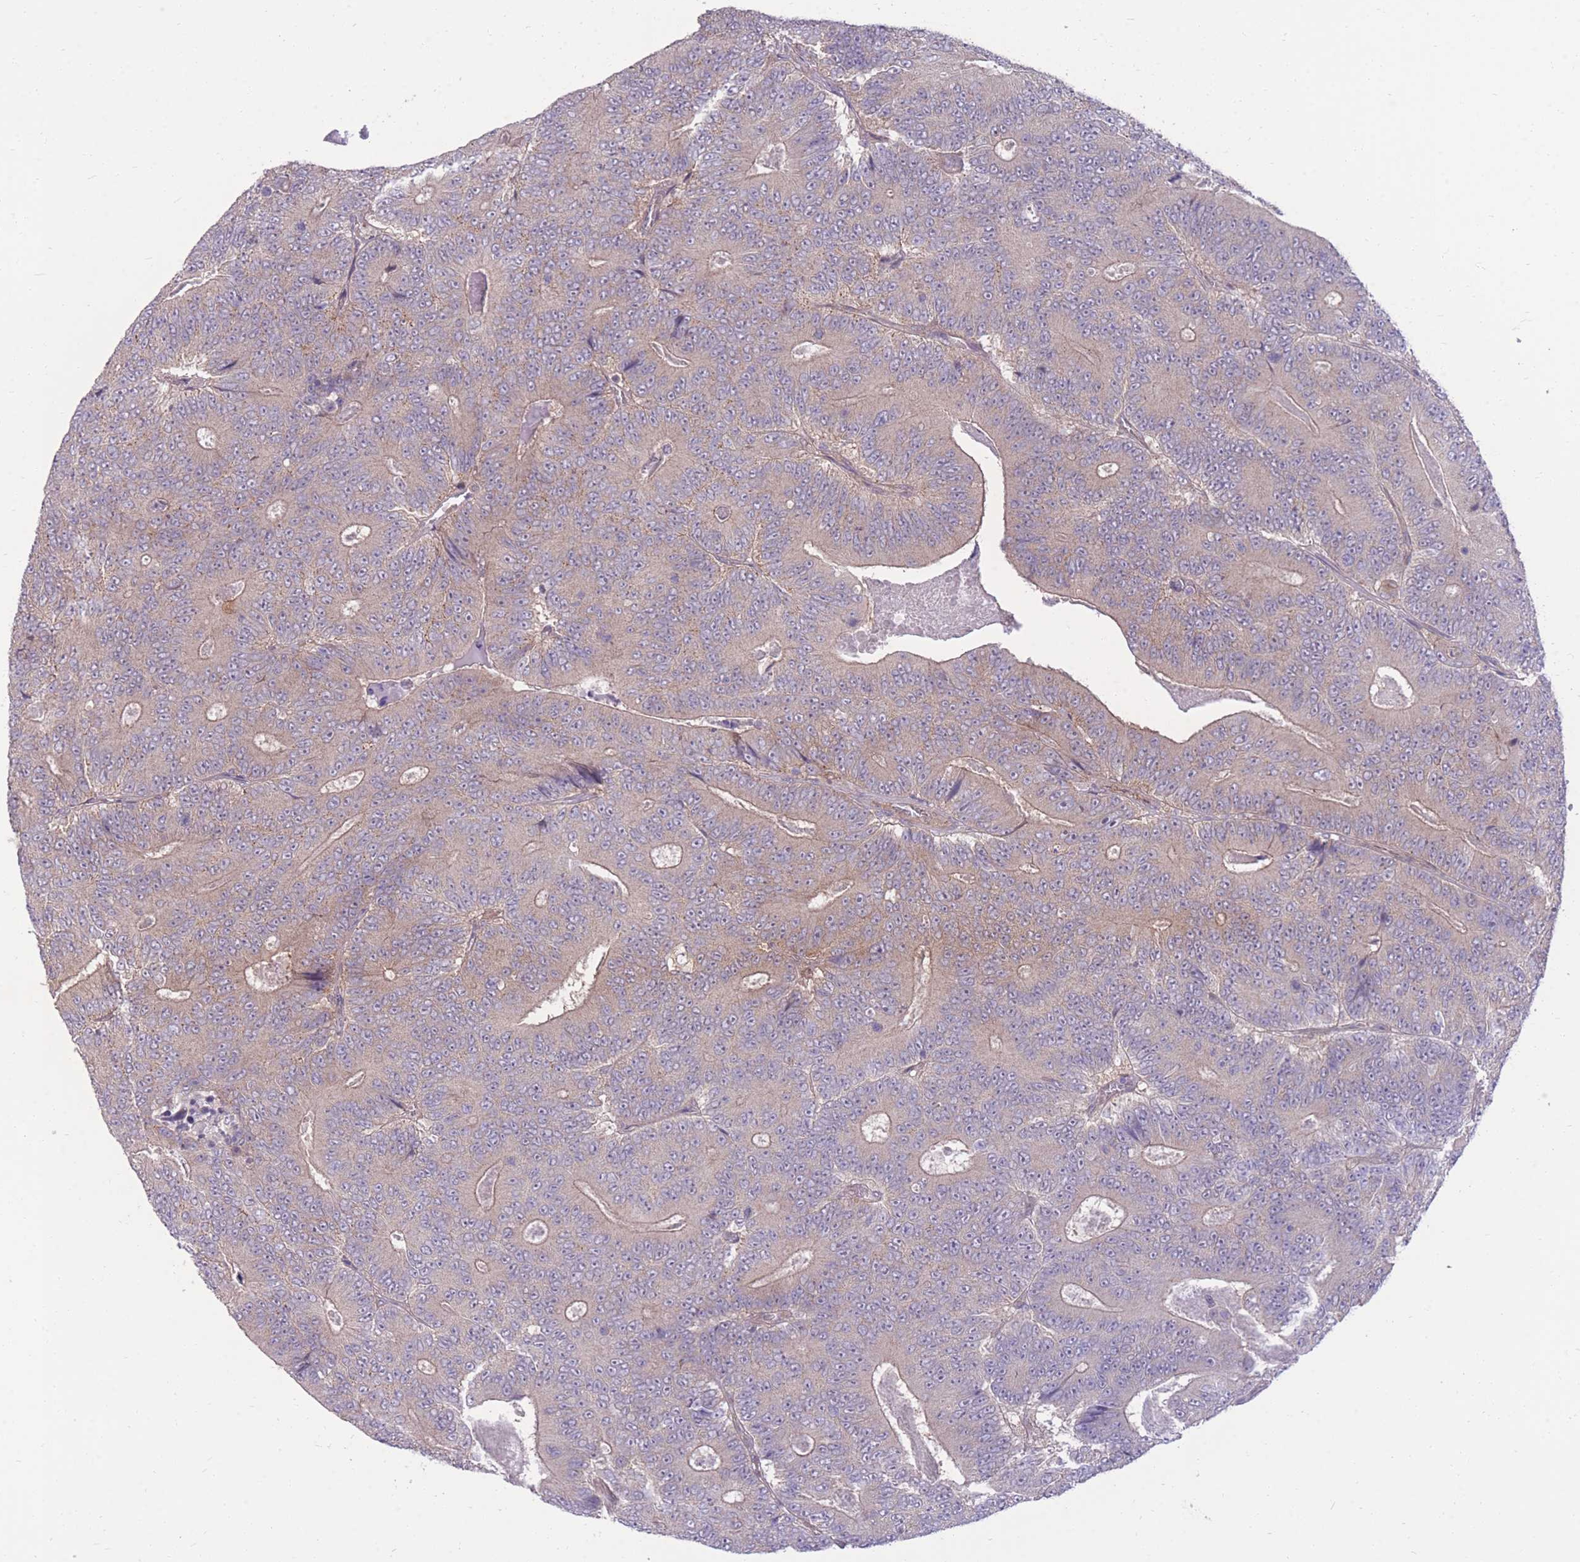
{"staining": {"intensity": "weak", "quantity": "<25%", "location": "cytoplasmic/membranous"}, "tissue": "colorectal cancer", "cell_type": "Tumor cells", "image_type": "cancer", "snomed": [{"axis": "morphology", "description": "Adenocarcinoma, NOS"}, {"axis": "topography", "description": "Colon"}], "caption": "Adenocarcinoma (colorectal) was stained to show a protein in brown. There is no significant staining in tumor cells.", "gene": "RIC8A", "patient": {"sex": "male", "age": 83}}